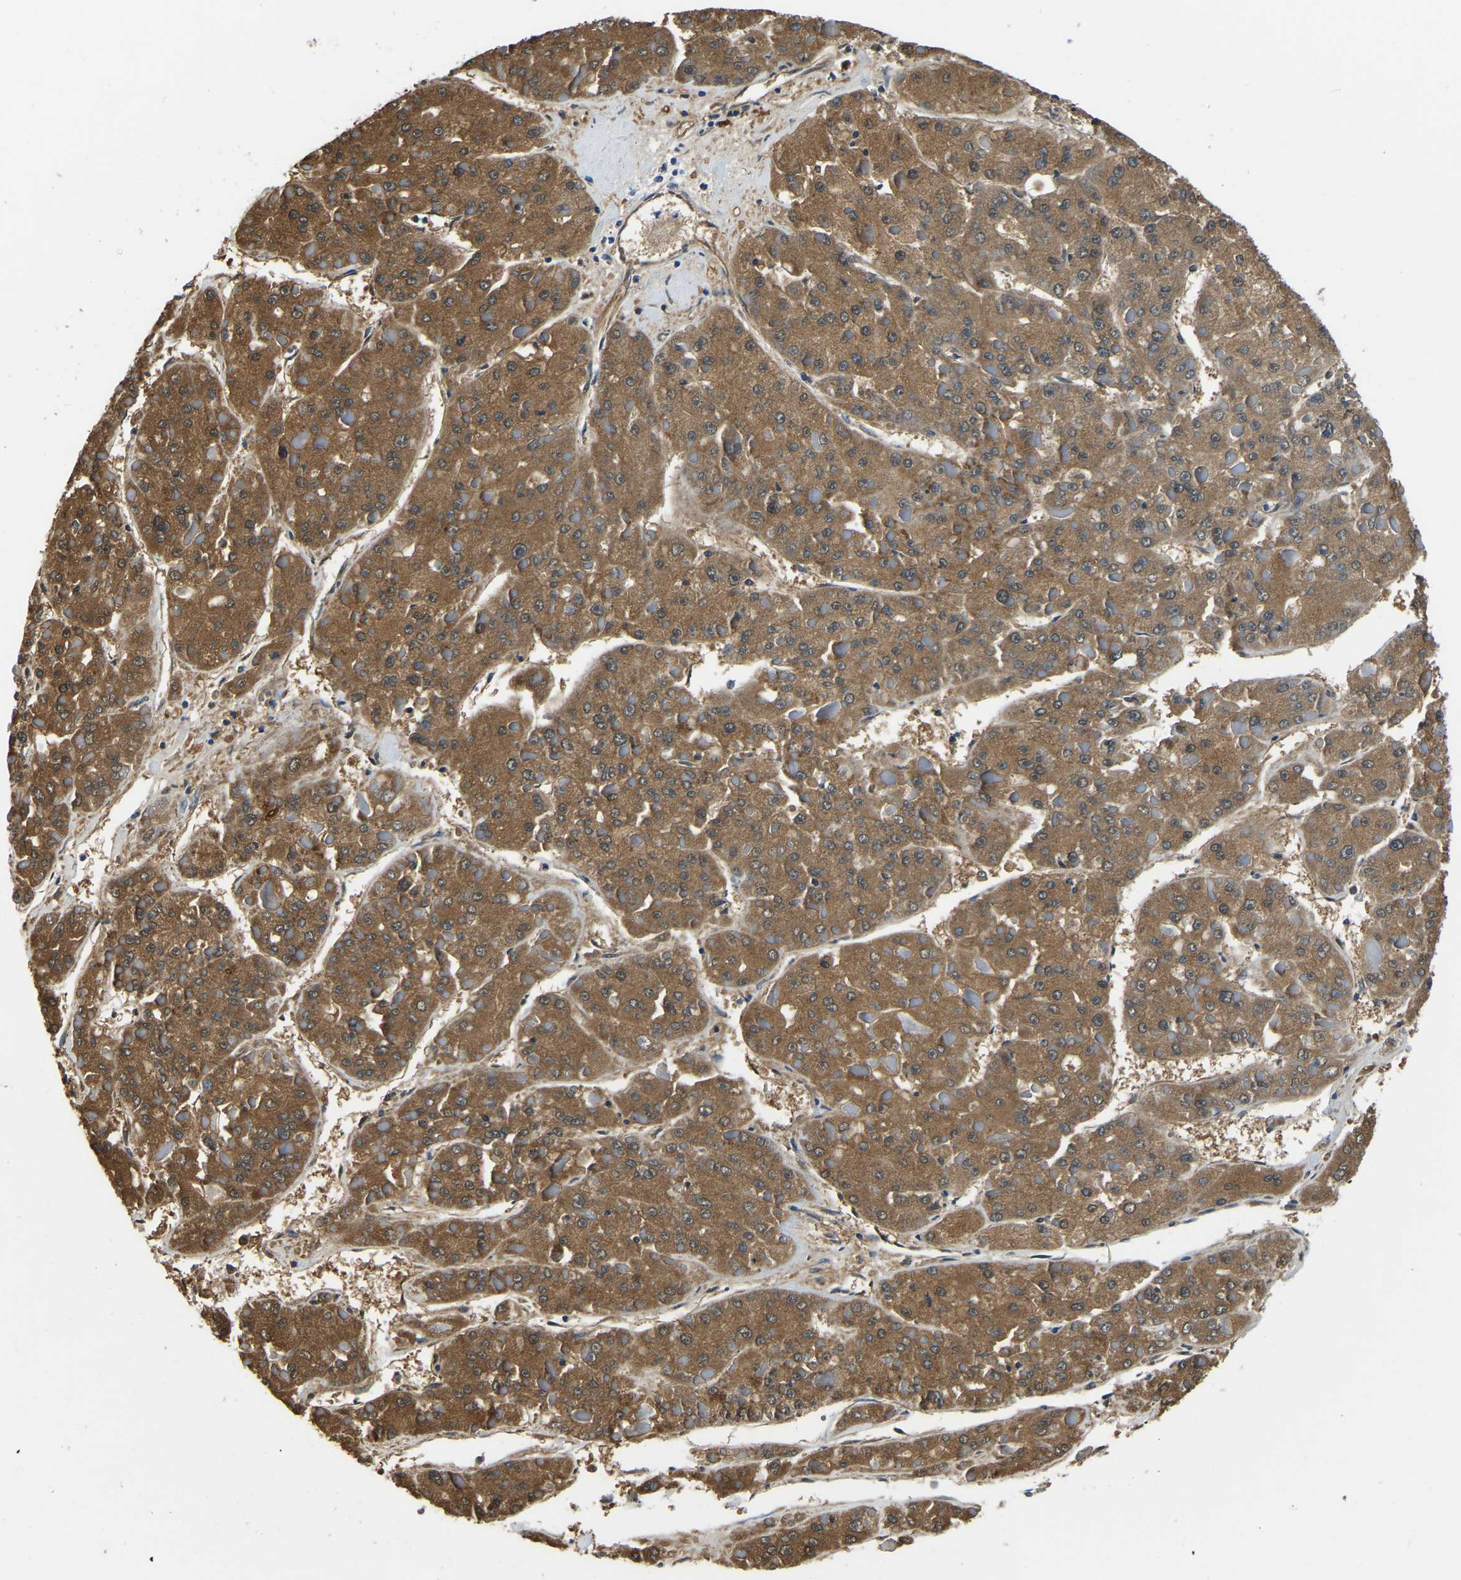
{"staining": {"intensity": "moderate", "quantity": ">75%", "location": "cytoplasmic/membranous"}, "tissue": "liver cancer", "cell_type": "Tumor cells", "image_type": "cancer", "snomed": [{"axis": "morphology", "description": "Carcinoma, Hepatocellular, NOS"}, {"axis": "topography", "description": "Liver"}], "caption": "Immunohistochemistry (IHC) micrograph of liver hepatocellular carcinoma stained for a protein (brown), which shows medium levels of moderate cytoplasmic/membranous expression in approximately >75% of tumor cells.", "gene": "ZDHHC13", "patient": {"sex": "female", "age": 73}}